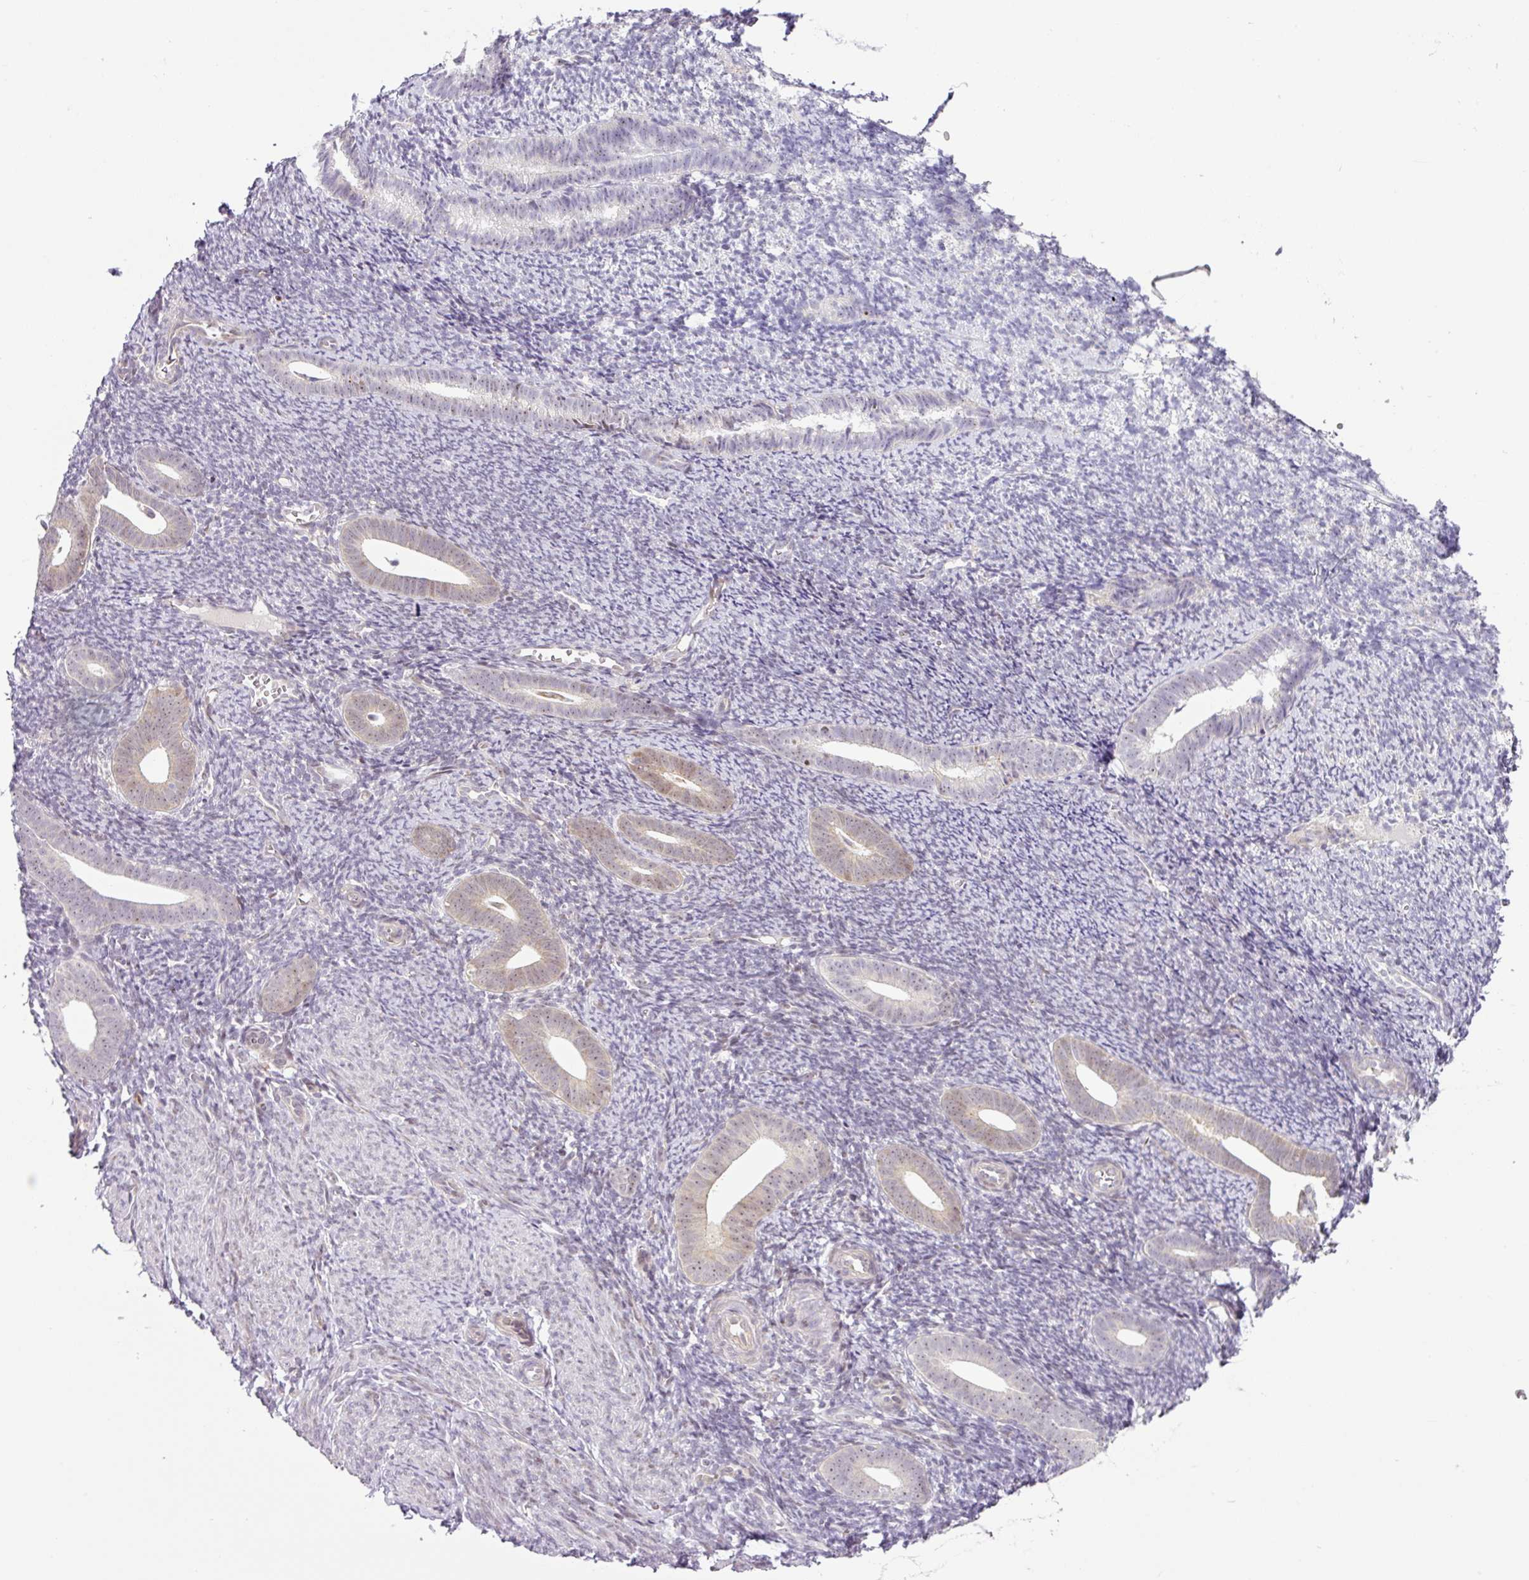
{"staining": {"intensity": "negative", "quantity": "none", "location": "none"}, "tissue": "endometrium", "cell_type": "Cells in endometrial stroma", "image_type": "normal", "snomed": [{"axis": "morphology", "description": "Normal tissue, NOS"}, {"axis": "topography", "description": "Endometrium"}], "caption": "Micrograph shows no protein staining in cells in endometrial stroma of benign endometrium.", "gene": "NDUFB2", "patient": {"sex": "female", "age": 39}}